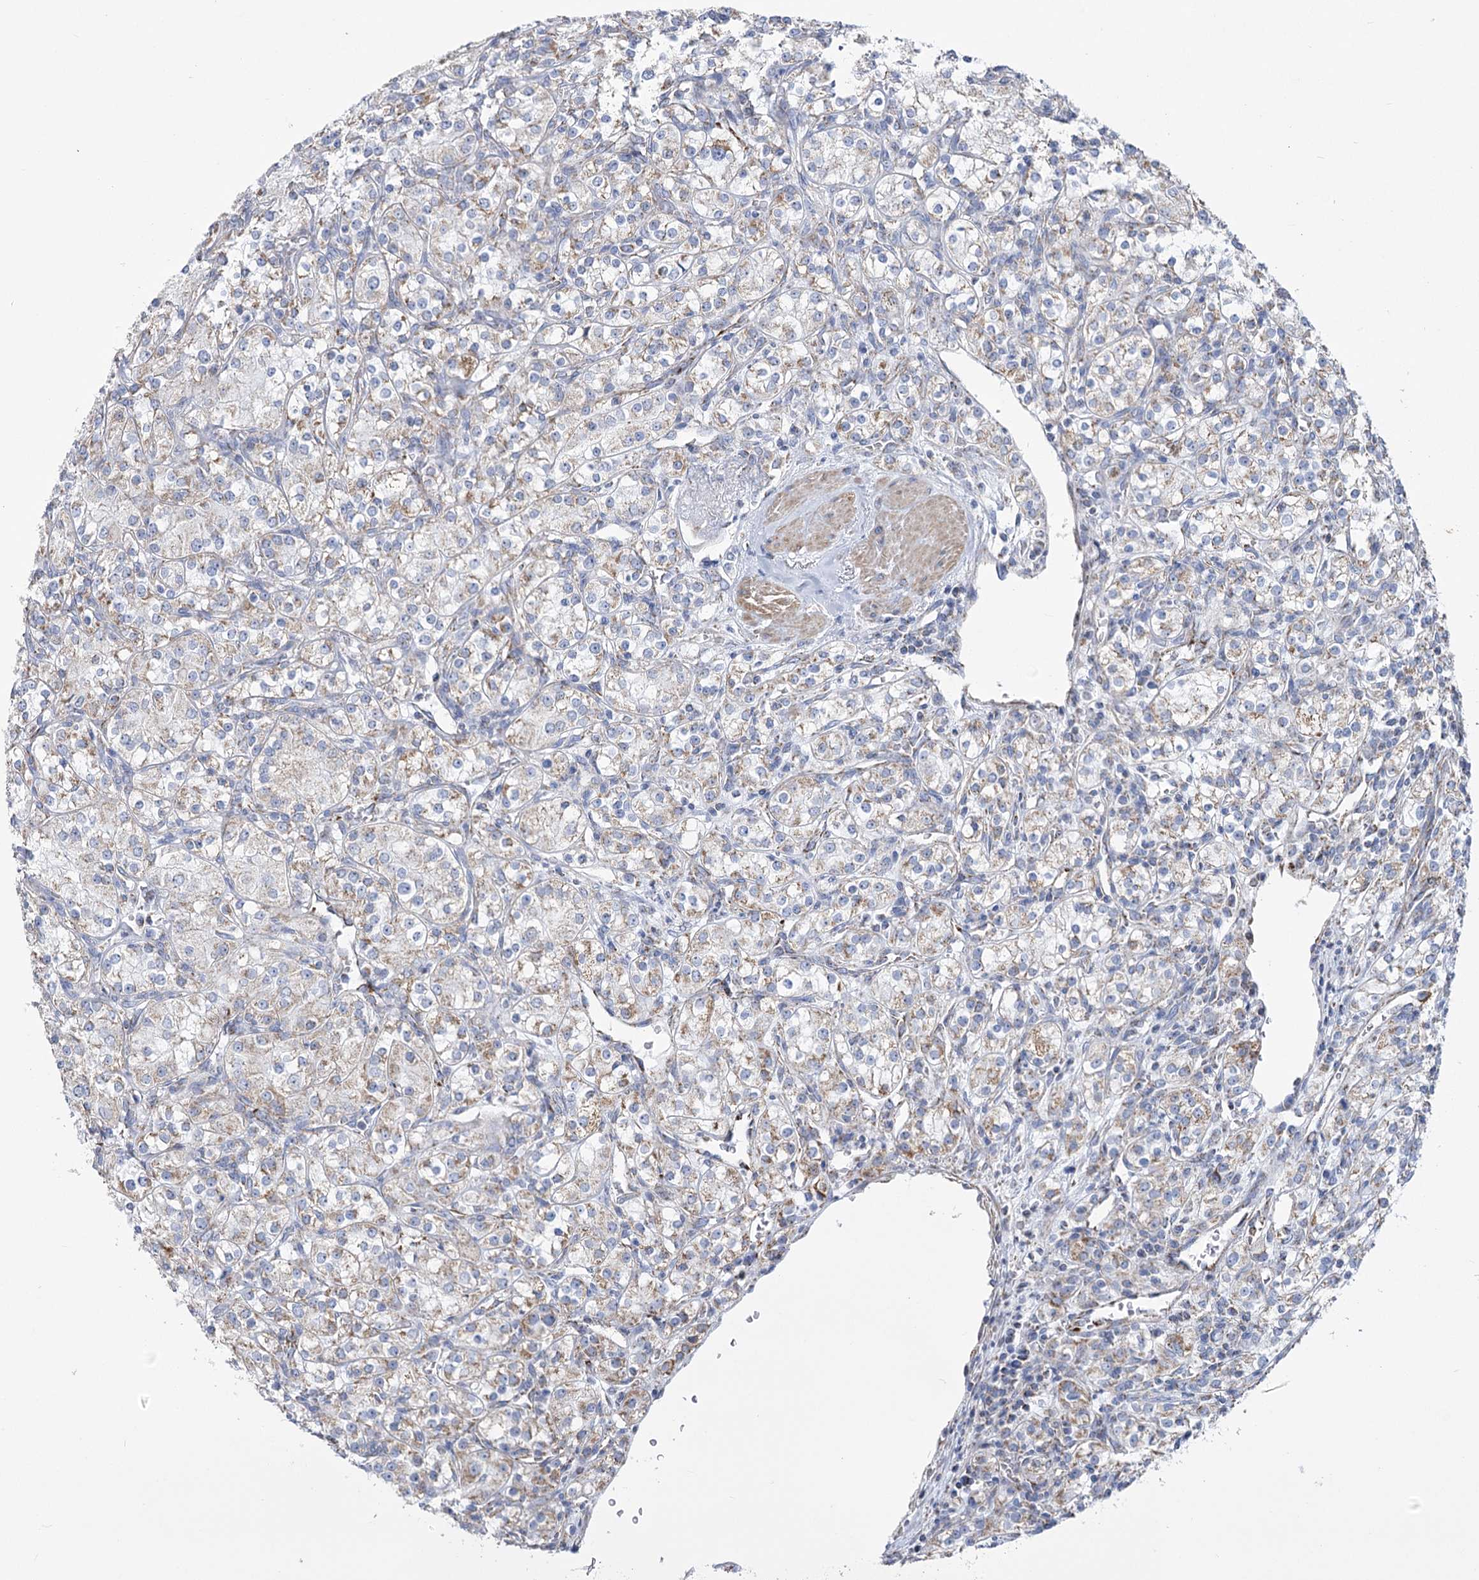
{"staining": {"intensity": "weak", "quantity": "<25%", "location": "cytoplasmic/membranous"}, "tissue": "renal cancer", "cell_type": "Tumor cells", "image_type": "cancer", "snomed": [{"axis": "morphology", "description": "Adenocarcinoma, NOS"}, {"axis": "topography", "description": "Kidney"}], "caption": "High magnification brightfield microscopy of adenocarcinoma (renal) stained with DAB (brown) and counterstained with hematoxylin (blue): tumor cells show no significant expression. The staining is performed using DAB (3,3'-diaminobenzidine) brown chromogen with nuclei counter-stained in using hematoxylin.", "gene": "PDHB", "patient": {"sex": "male", "age": 77}}